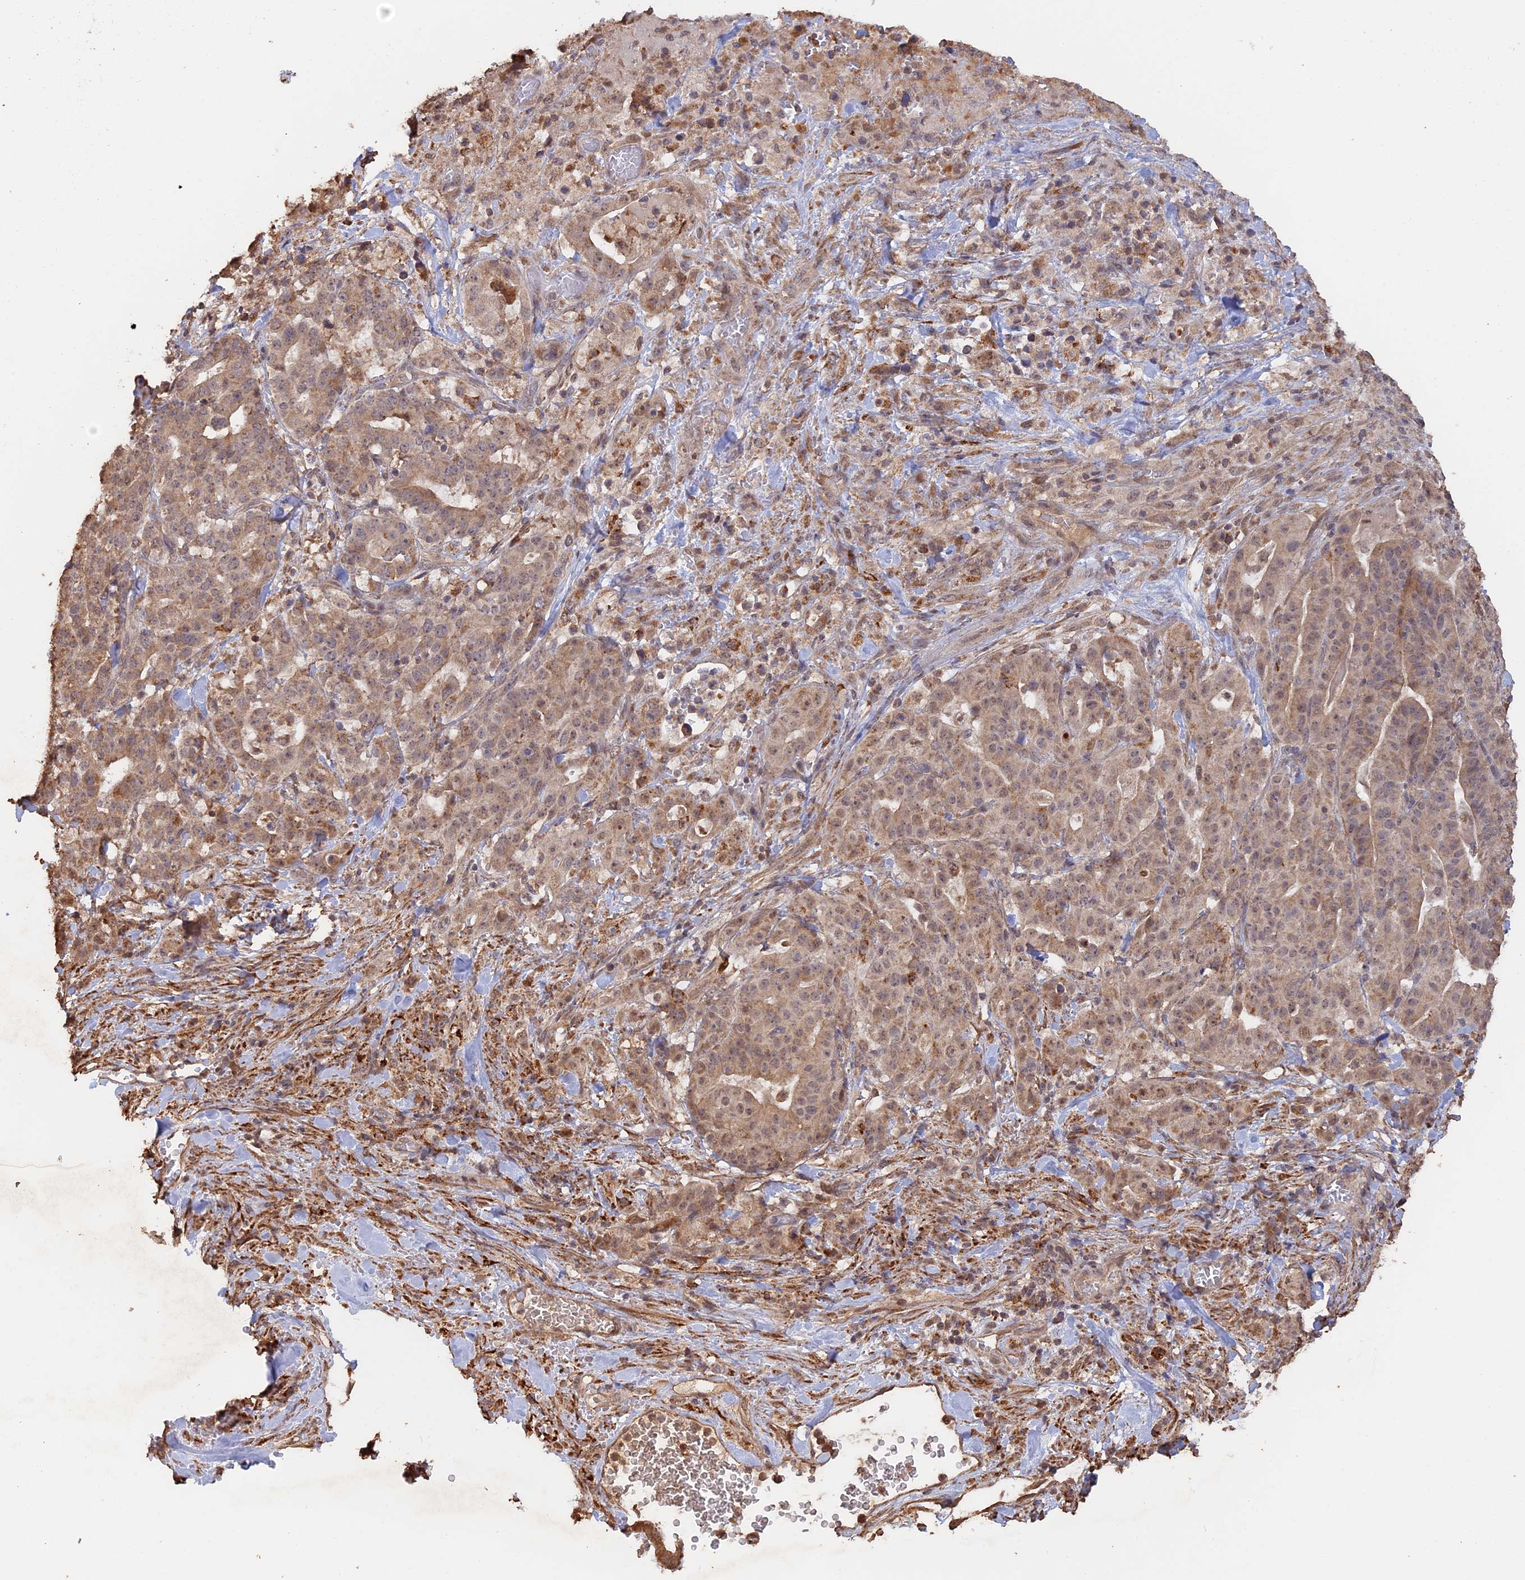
{"staining": {"intensity": "moderate", "quantity": ">75%", "location": "cytoplasmic/membranous,nuclear"}, "tissue": "stomach cancer", "cell_type": "Tumor cells", "image_type": "cancer", "snomed": [{"axis": "morphology", "description": "Adenocarcinoma, NOS"}, {"axis": "topography", "description": "Stomach"}], "caption": "This histopathology image displays stomach cancer (adenocarcinoma) stained with IHC to label a protein in brown. The cytoplasmic/membranous and nuclear of tumor cells show moderate positivity for the protein. Nuclei are counter-stained blue.", "gene": "FAM210B", "patient": {"sex": "male", "age": 48}}